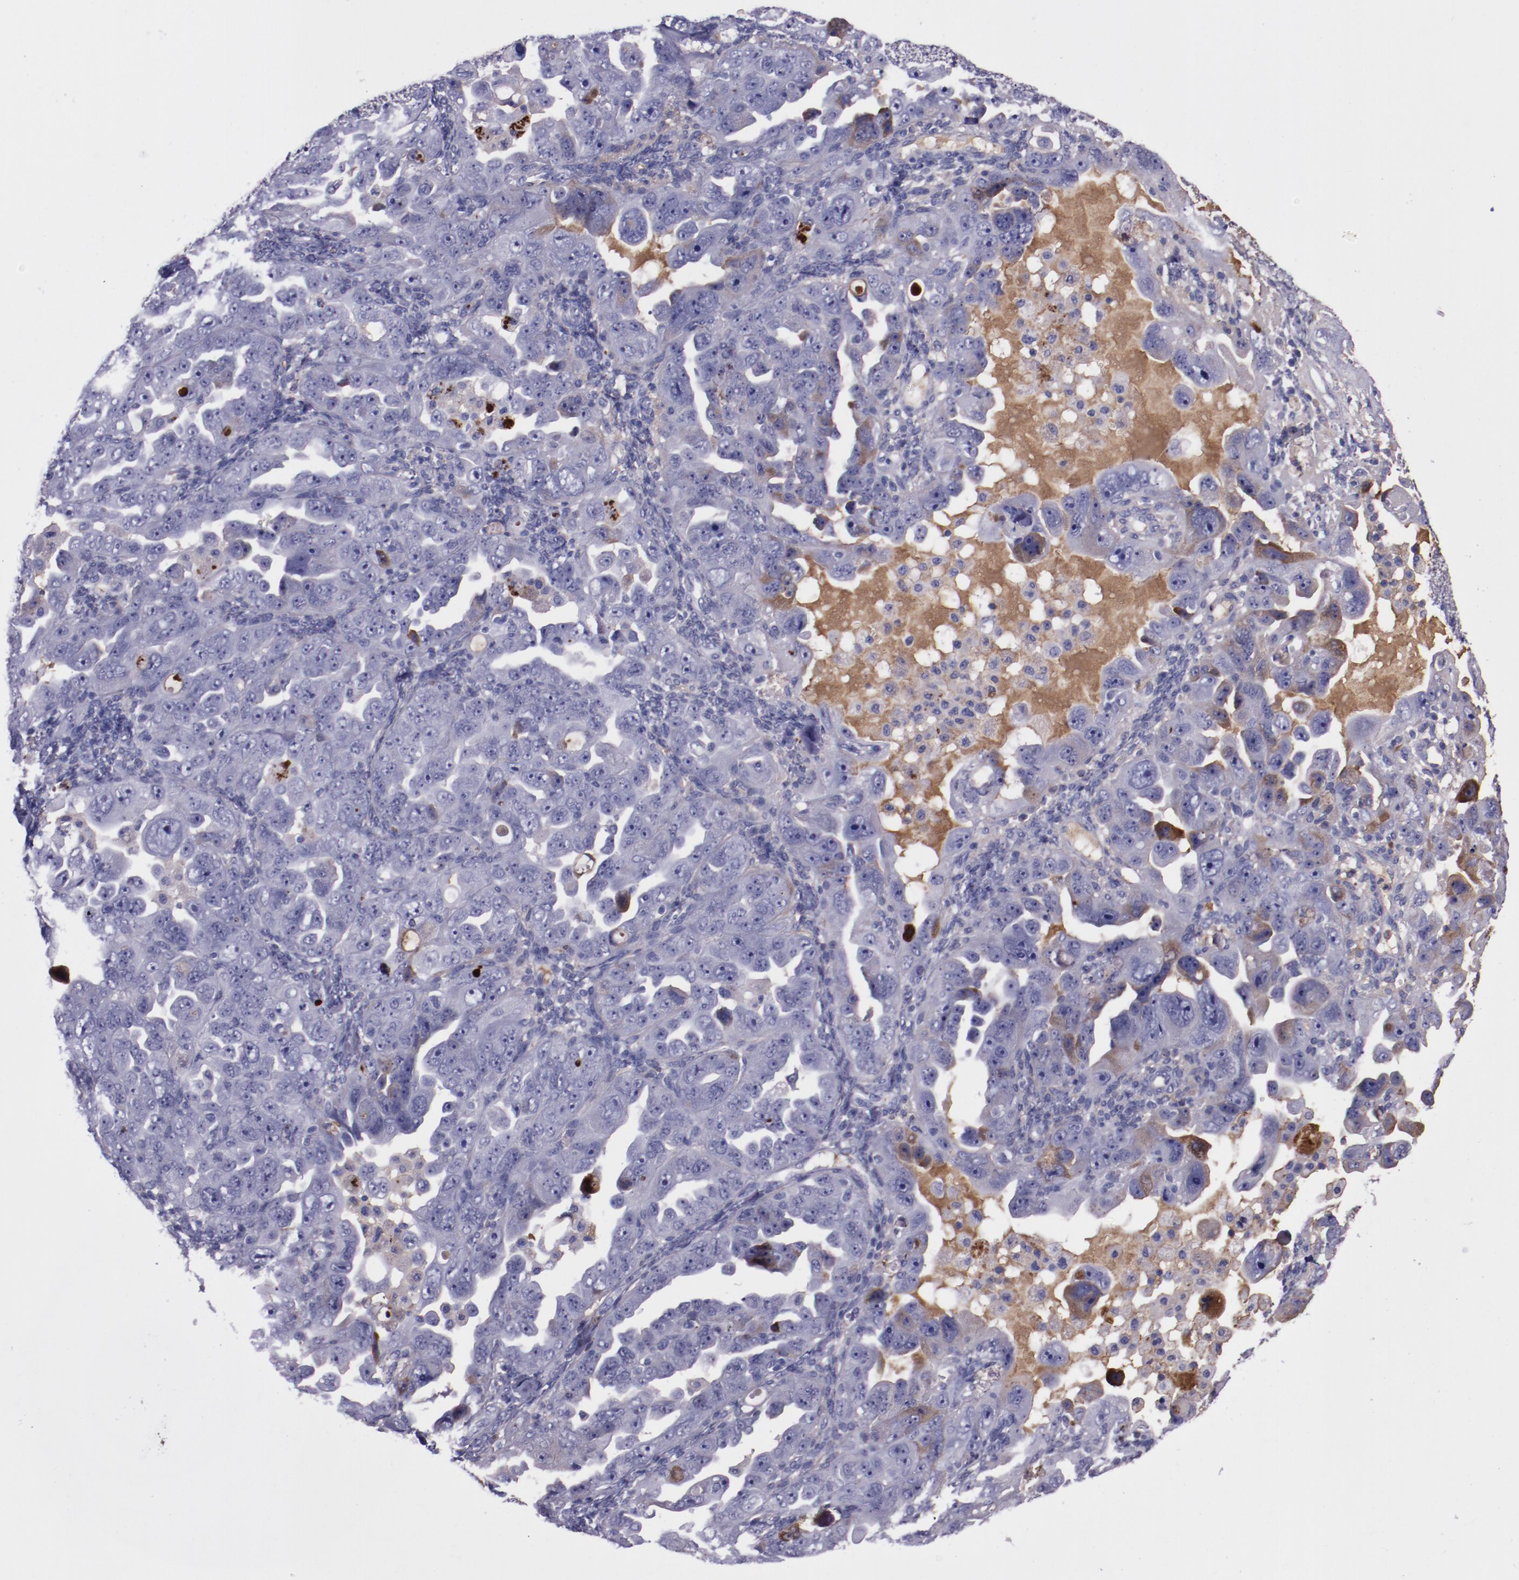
{"staining": {"intensity": "moderate", "quantity": "<25%", "location": "cytoplasmic/membranous"}, "tissue": "ovarian cancer", "cell_type": "Tumor cells", "image_type": "cancer", "snomed": [{"axis": "morphology", "description": "Cystadenocarcinoma, serous, NOS"}, {"axis": "topography", "description": "Ovary"}], "caption": "The micrograph displays immunohistochemical staining of ovarian serous cystadenocarcinoma. There is moderate cytoplasmic/membranous positivity is present in approximately <25% of tumor cells.", "gene": "APOH", "patient": {"sex": "female", "age": 66}}